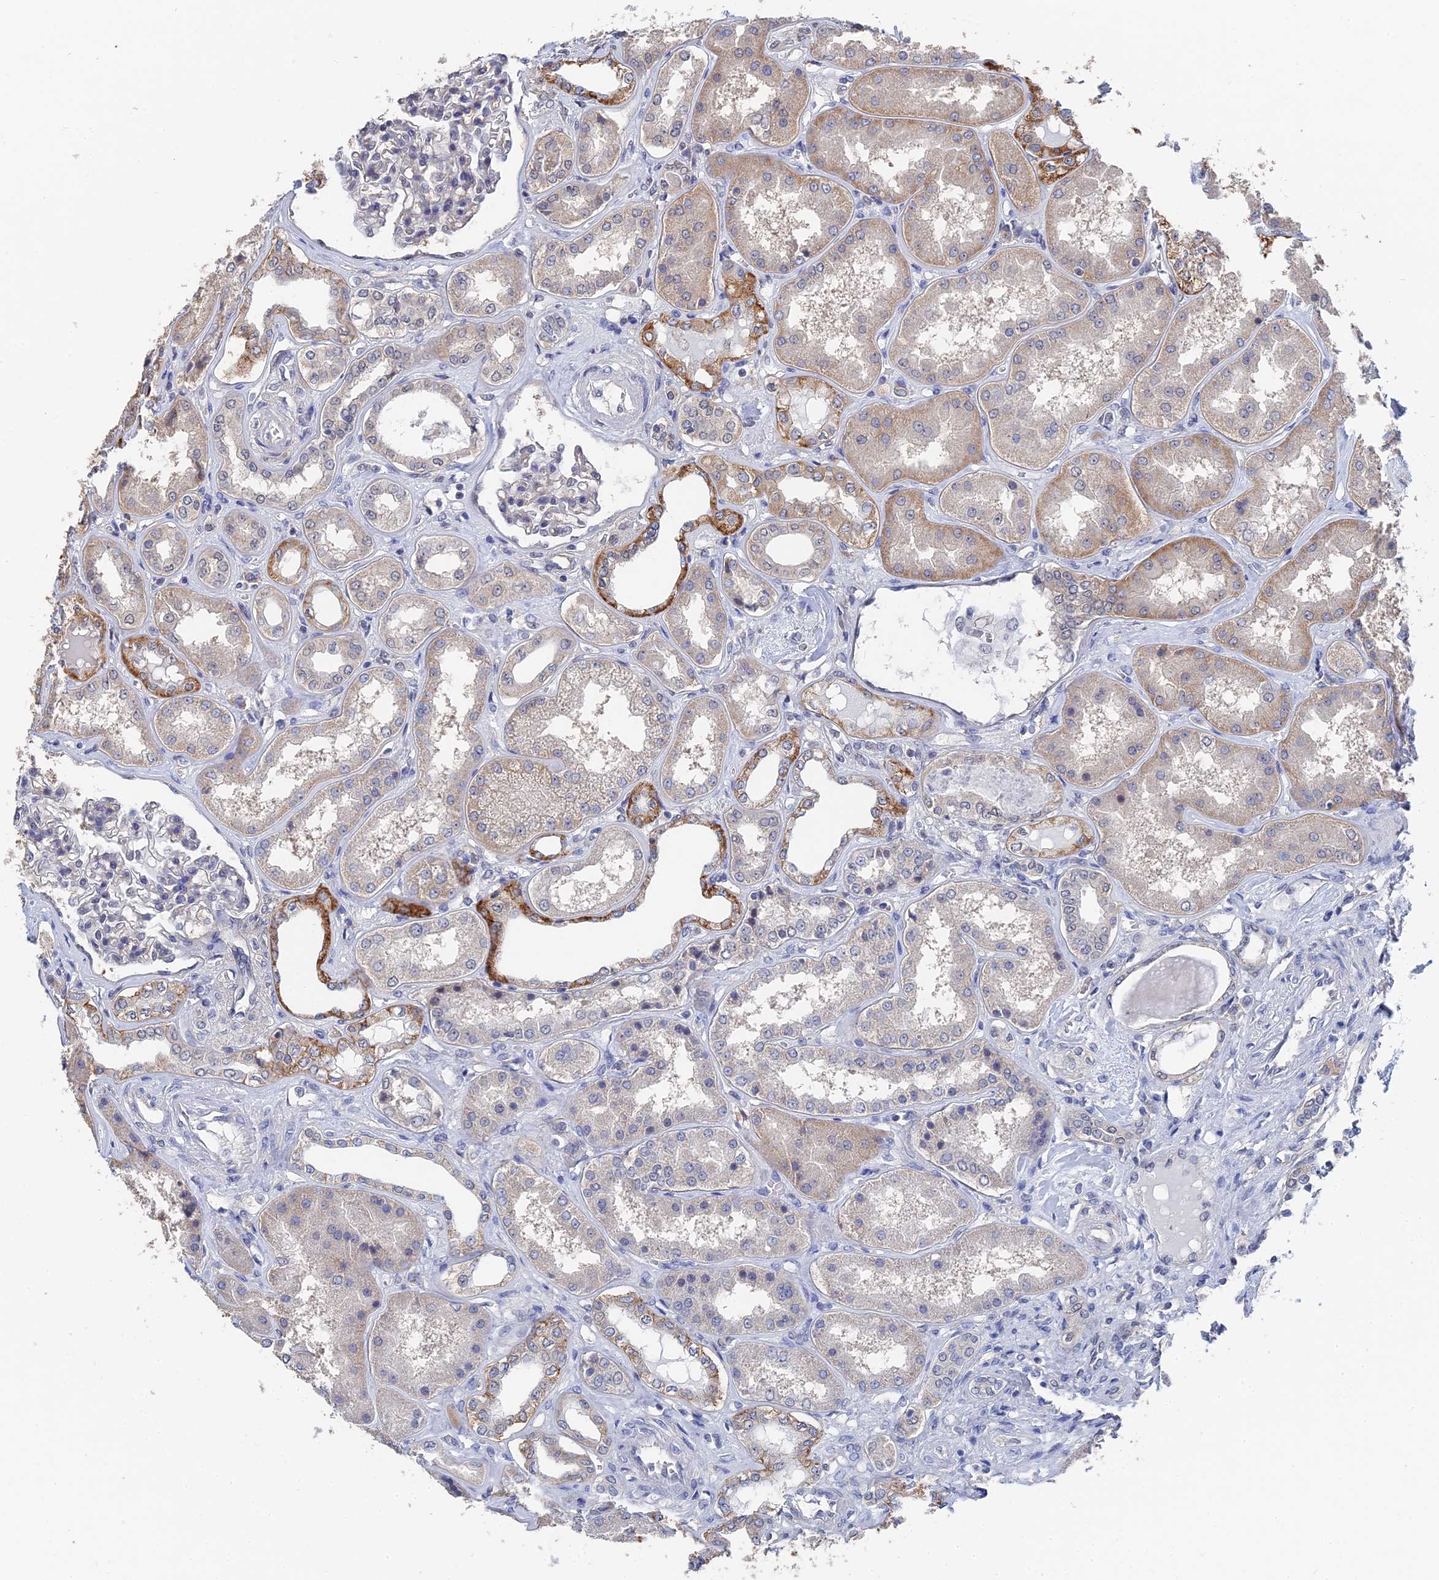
{"staining": {"intensity": "negative", "quantity": "none", "location": "none"}, "tissue": "kidney", "cell_type": "Cells in glomeruli", "image_type": "normal", "snomed": [{"axis": "morphology", "description": "Normal tissue, NOS"}, {"axis": "topography", "description": "Kidney"}], "caption": "IHC photomicrograph of benign kidney: kidney stained with DAB demonstrates no significant protein positivity in cells in glomeruli.", "gene": "TSSC4", "patient": {"sex": "female", "age": 56}}